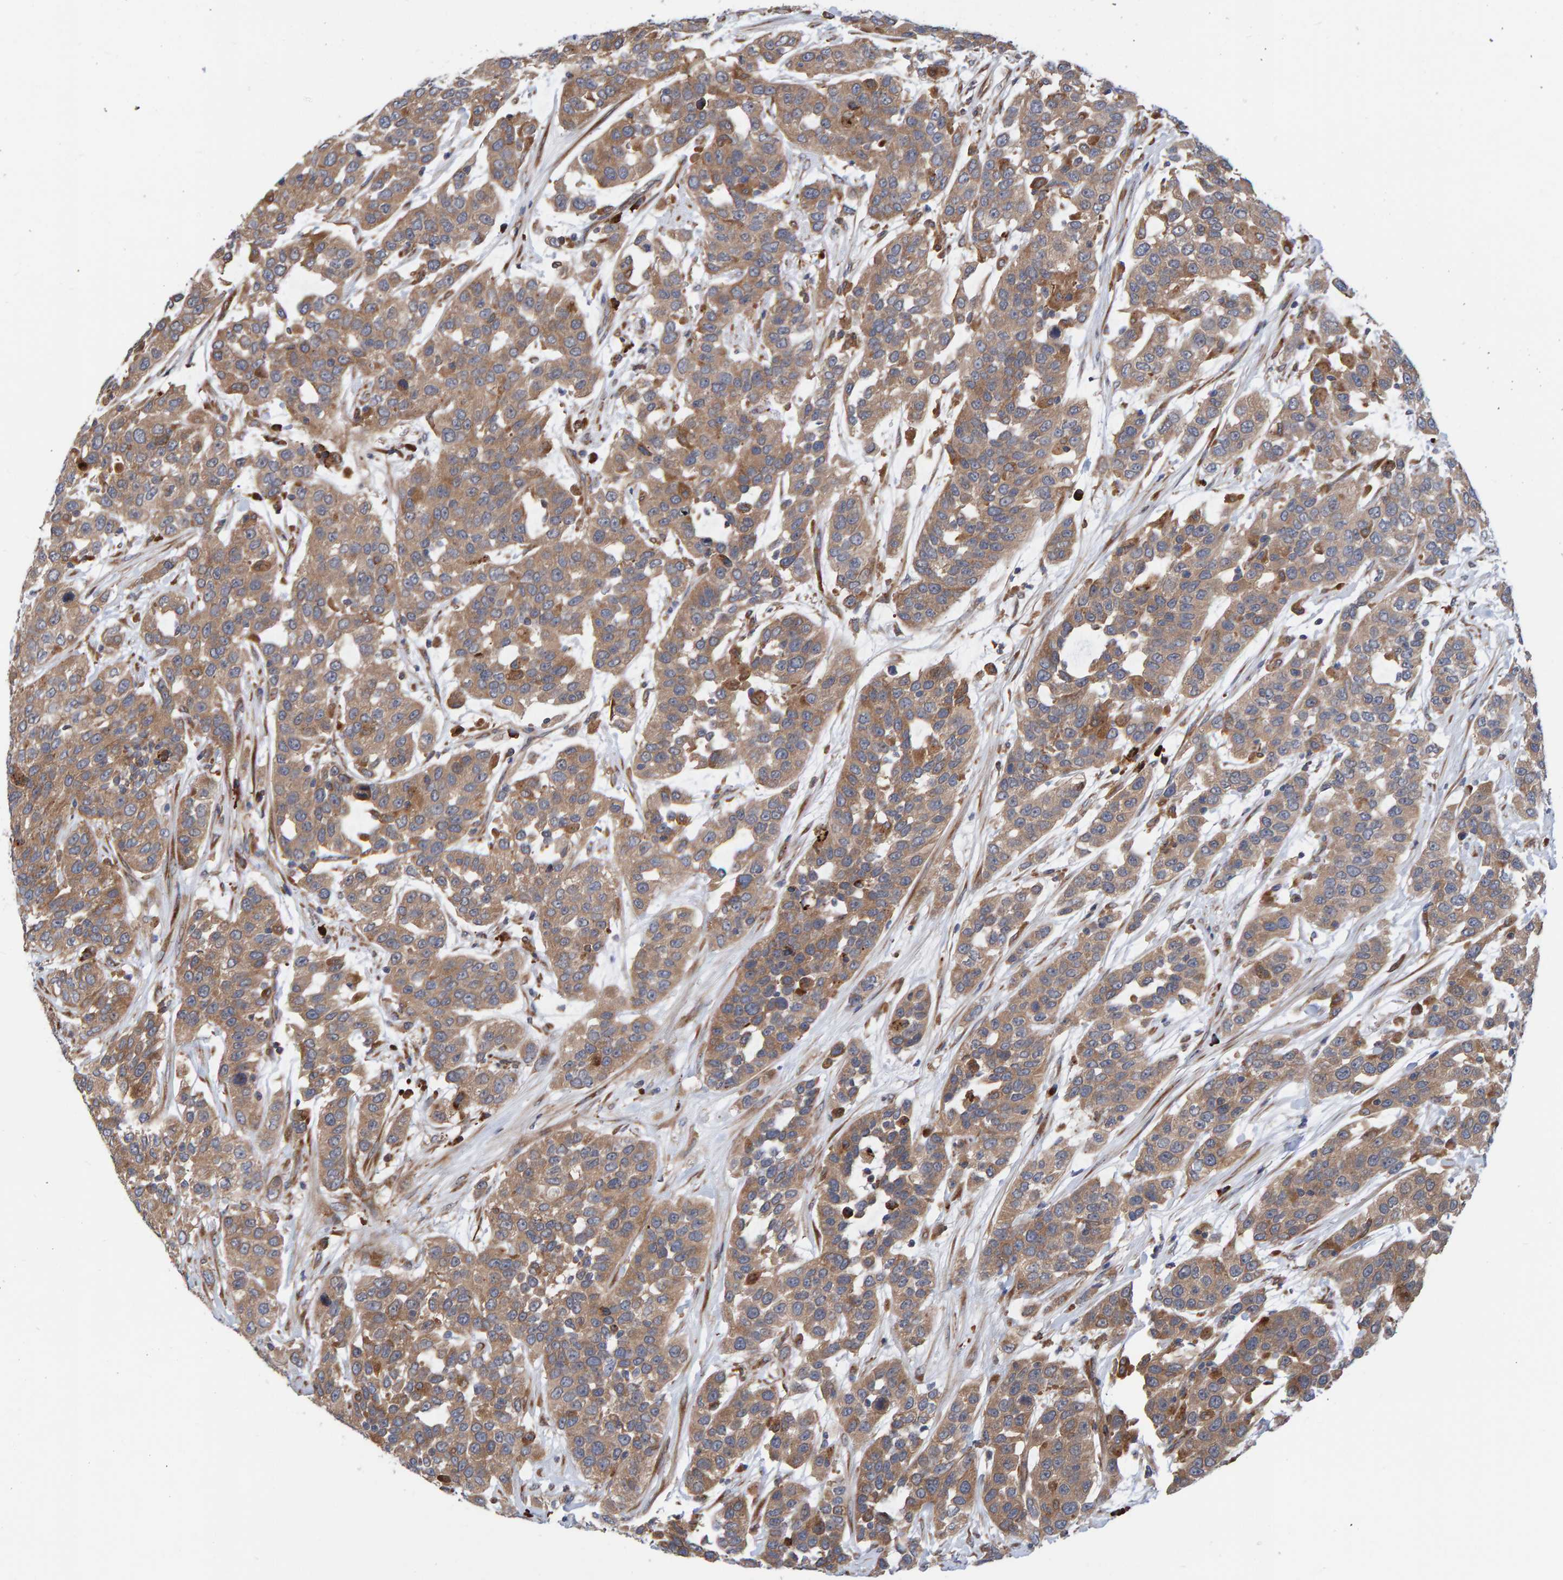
{"staining": {"intensity": "weak", "quantity": ">75%", "location": "cytoplasmic/membranous"}, "tissue": "urothelial cancer", "cell_type": "Tumor cells", "image_type": "cancer", "snomed": [{"axis": "morphology", "description": "Urothelial carcinoma, High grade"}, {"axis": "topography", "description": "Urinary bladder"}], "caption": "High-power microscopy captured an immunohistochemistry (IHC) micrograph of urothelial carcinoma (high-grade), revealing weak cytoplasmic/membranous staining in about >75% of tumor cells. (DAB IHC, brown staining for protein, blue staining for nuclei).", "gene": "KIAA0753", "patient": {"sex": "female", "age": 80}}